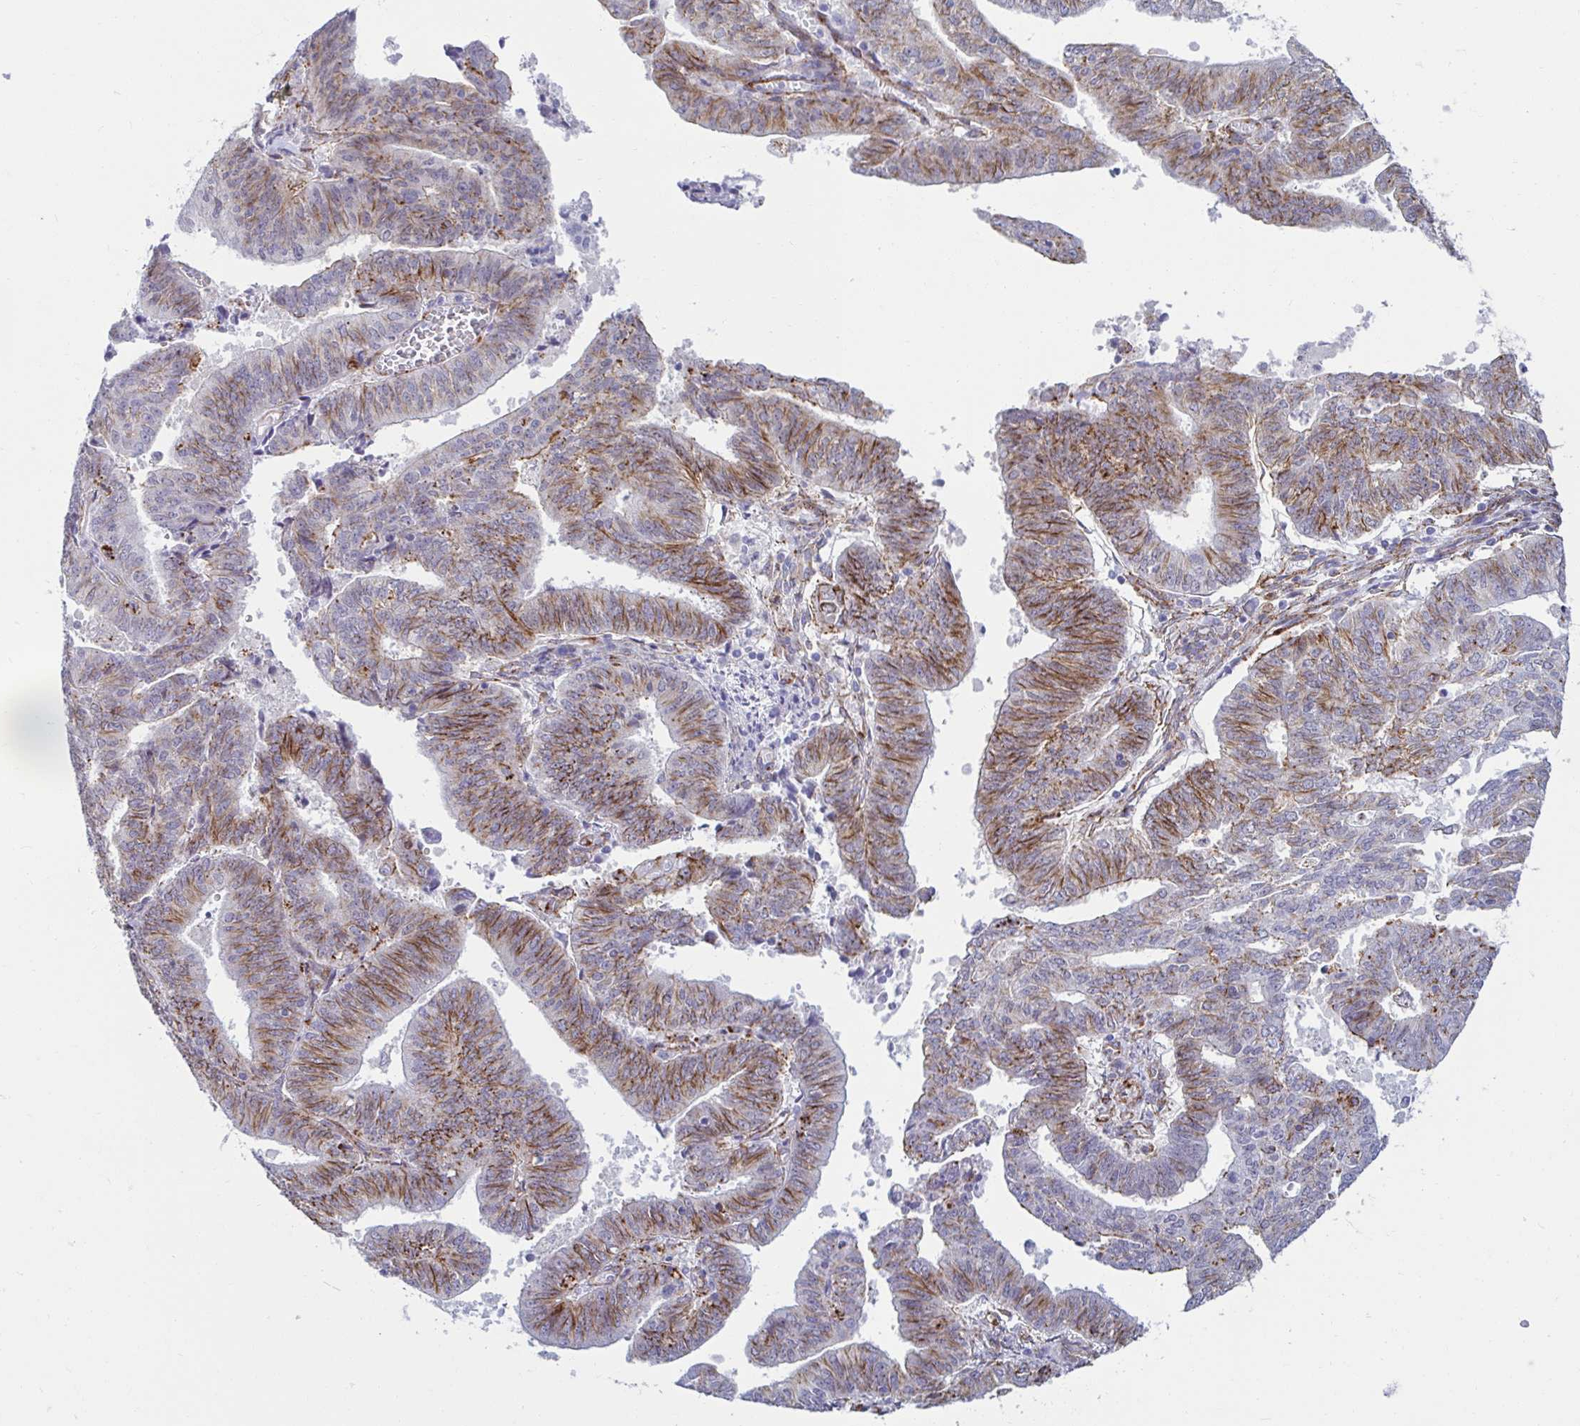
{"staining": {"intensity": "moderate", "quantity": "25%-75%", "location": "cytoplasmic/membranous"}, "tissue": "endometrial cancer", "cell_type": "Tumor cells", "image_type": "cancer", "snomed": [{"axis": "morphology", "description": "Adenocarcinoma, NOS"}, {"axis": "topography", "description": "Endometrium"}], "caption": "IHC photomicrograph of endometrial adenocarcinoma stained for a protein (brown), which exhibits medium levels of moderate cytoplasmic/membranous expression in about 25%-75% of tumor cells.", "gene": "ANKRD62", "patient": {"sex": "female", "age": 82}}